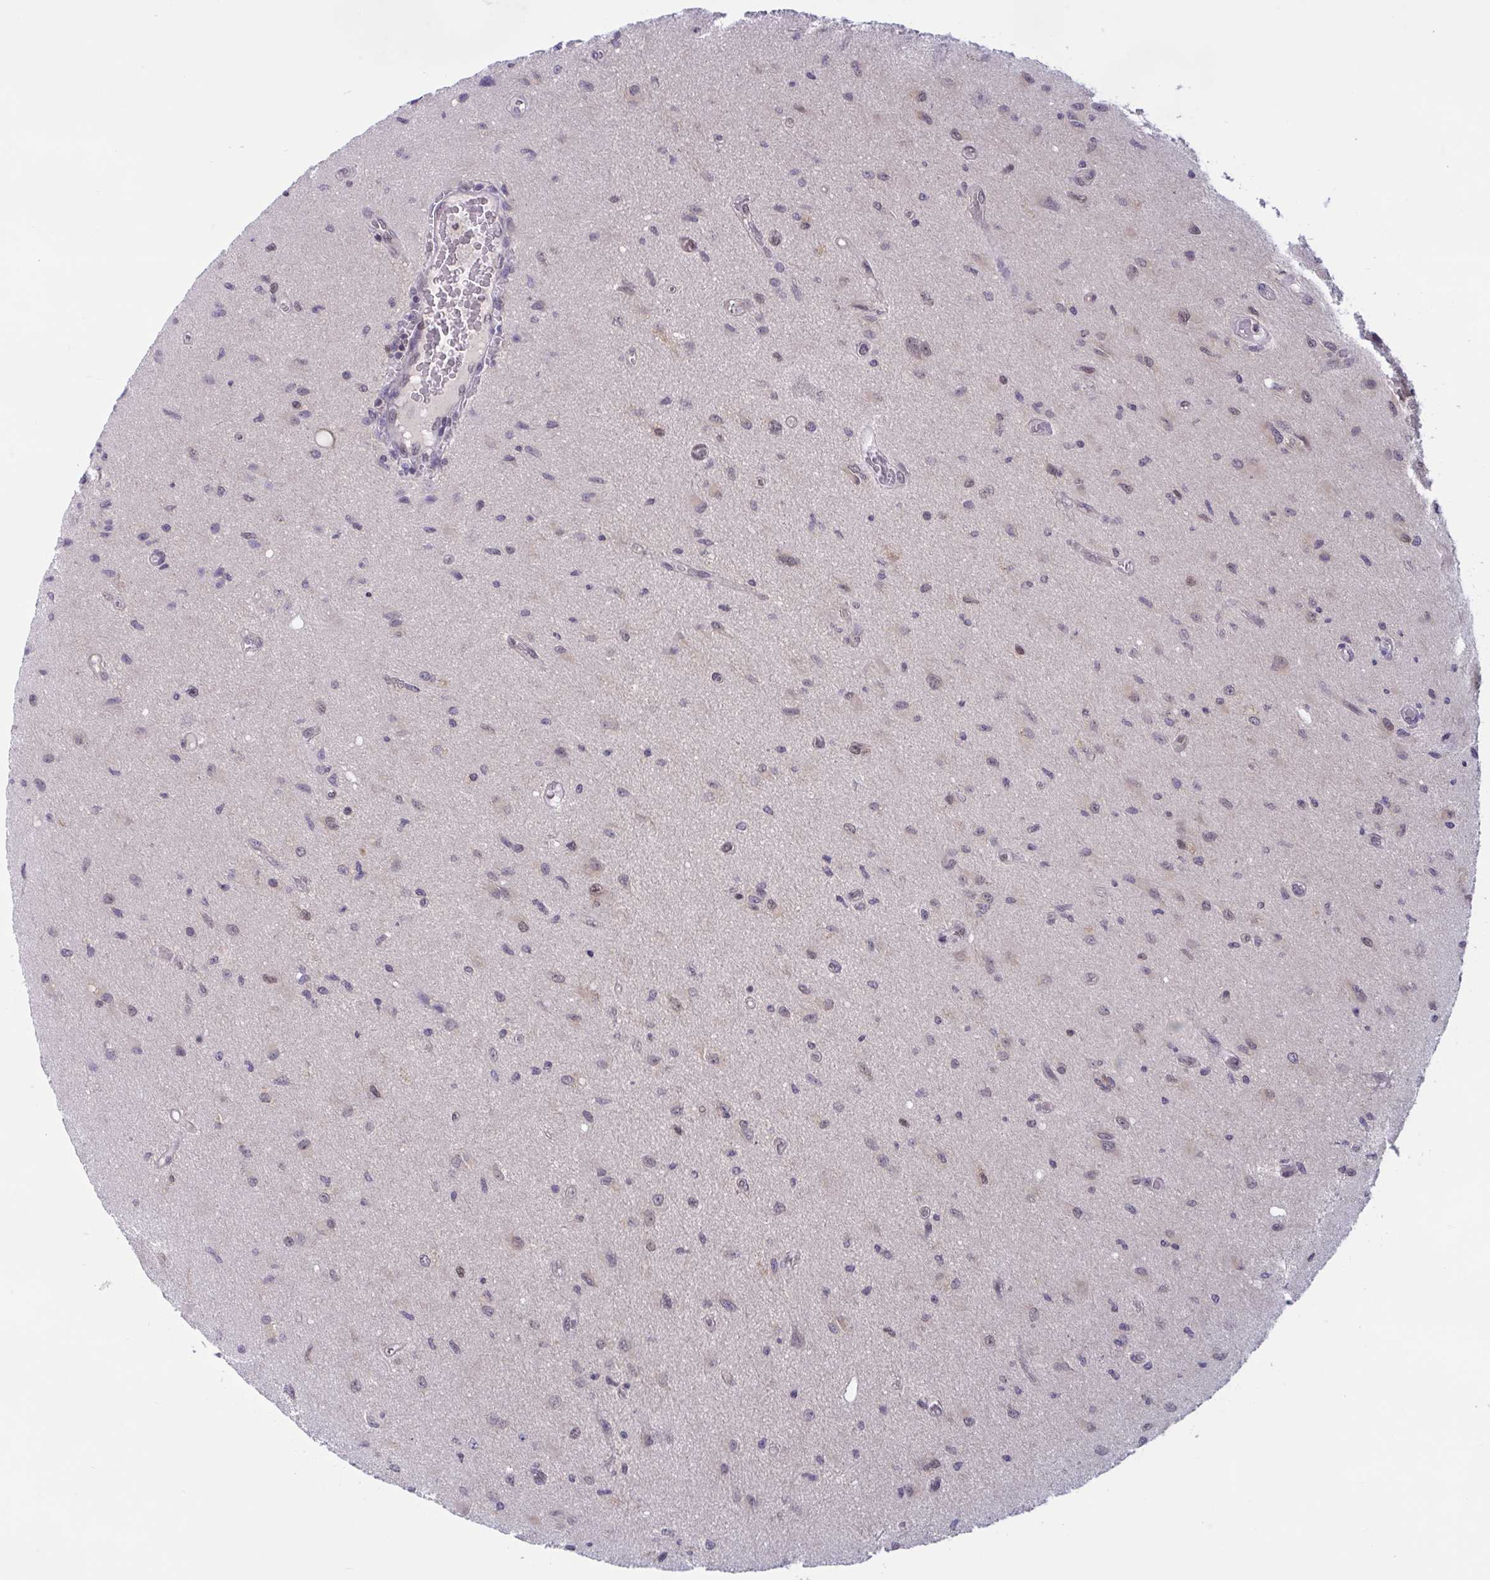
{"staining": {"intensity": "weak", "quantity": "25%-75%", "location": "cytoplasmic/membranous,nuclear"}, "tissue": "glioma", "cell_type": "Tumor cells", "image_type": "cancer", "snomed": [{"axis": "morphology", "description": "Glioma, malignant, High grade"}, {"axis": "topography", "description": "Brain"}], "caption": "Protein staining shows weak cytoplasmic/membranous and nuclear staining in about 25%-75% of tumor cells in glioma.", "gene": "TSN", "patient": {"sex": "male", "age": 67}}